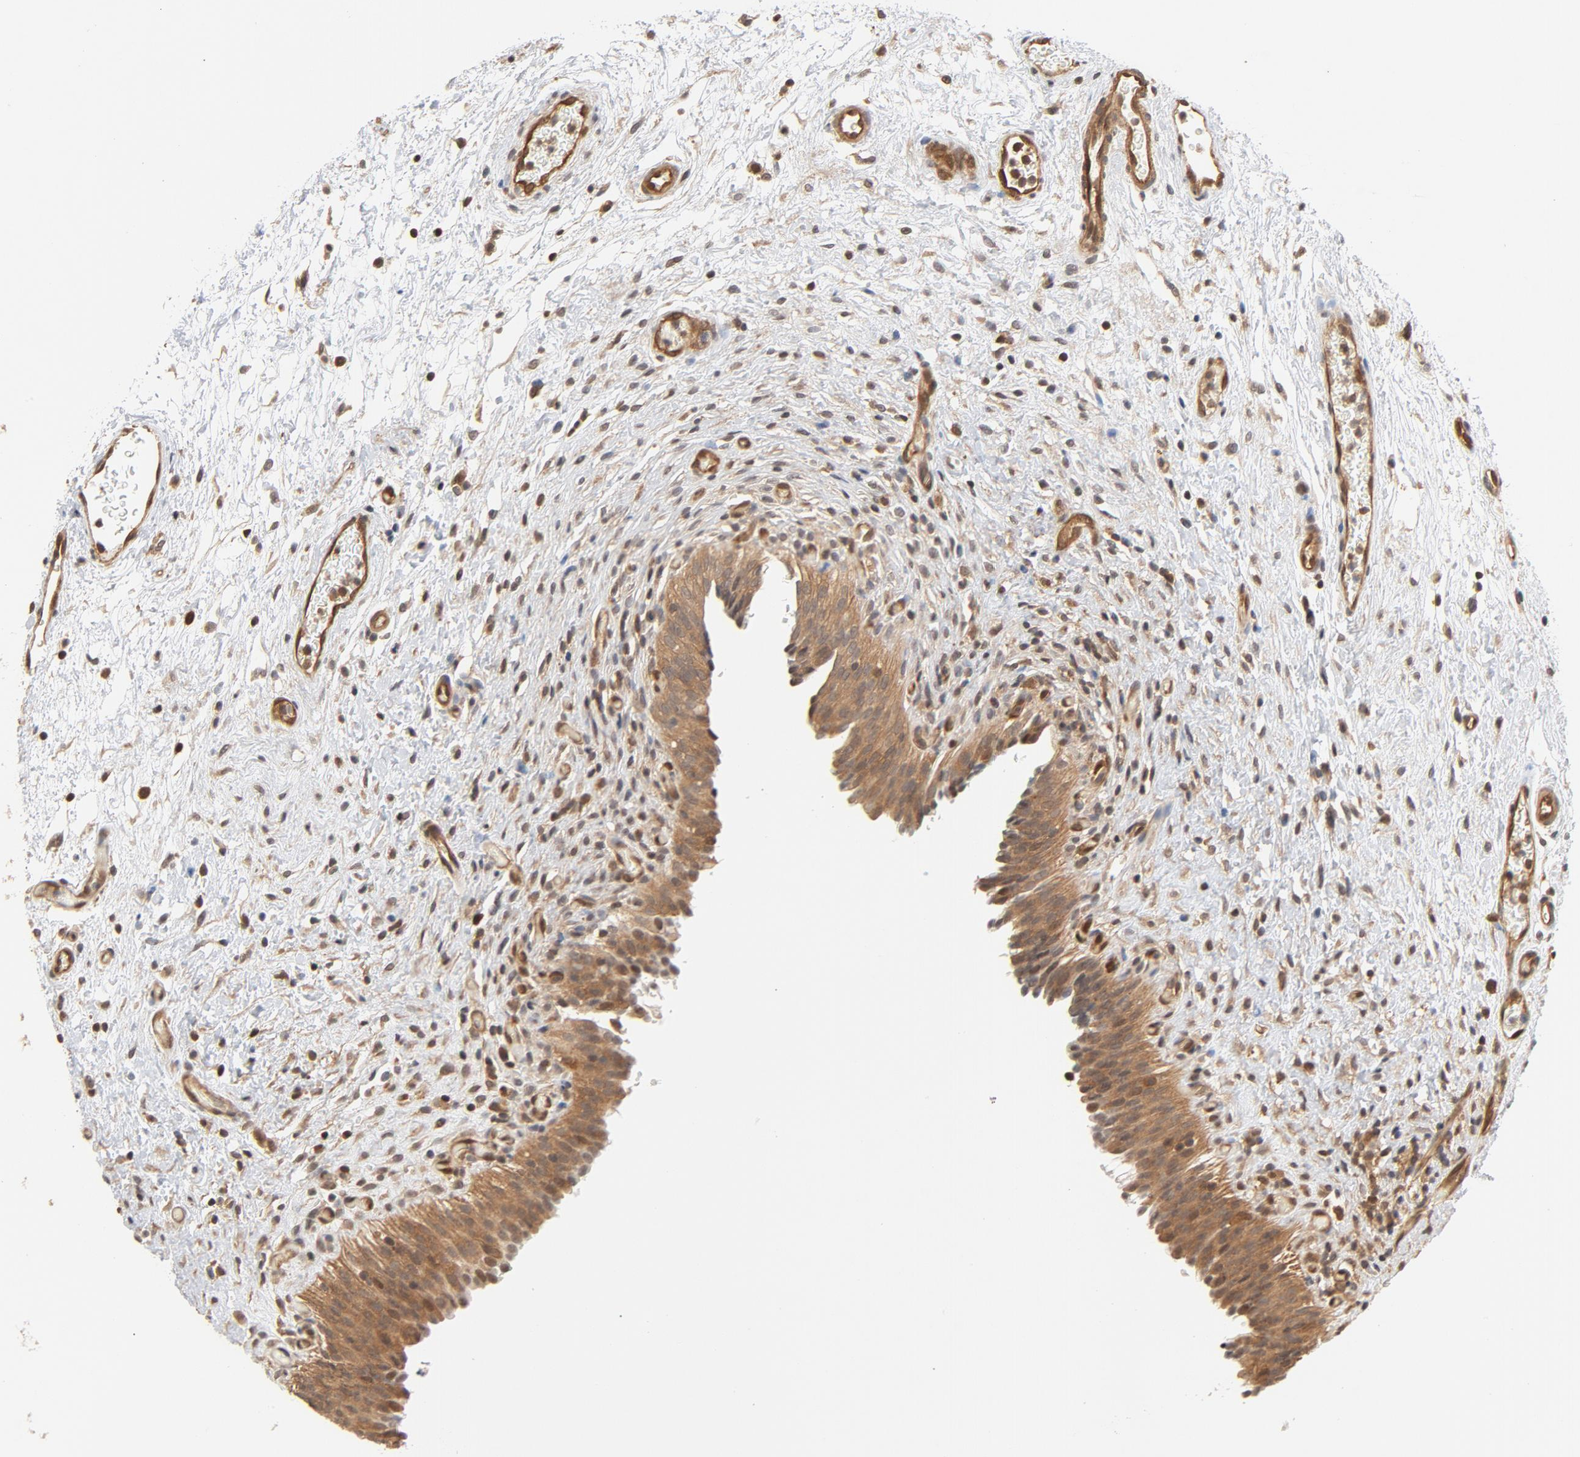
{"staining": {"intensity": "moderate", "quantity": ">75%", "location": "cytoplasmic/membranous,nuclear"}, "tissue": "urinary bladder", "cell_type": "Urothelial cells", "image_type": "normal", "snomed": [{"axis": "morphology", "description": "Normal tissue, NOS"}, {"axis": "topography", "description": "Urinary bladder"}], "caption": "Urothelial cells display moderate cytoplasmic/membranous,nuclear staining in about >75% of cells in unremarkable urinary bladder. The protein of interest is shown in brown color, while the nuclei are stained blue.", "gene": "CDC37", "patient": {"sex": "male", "age": 51}}